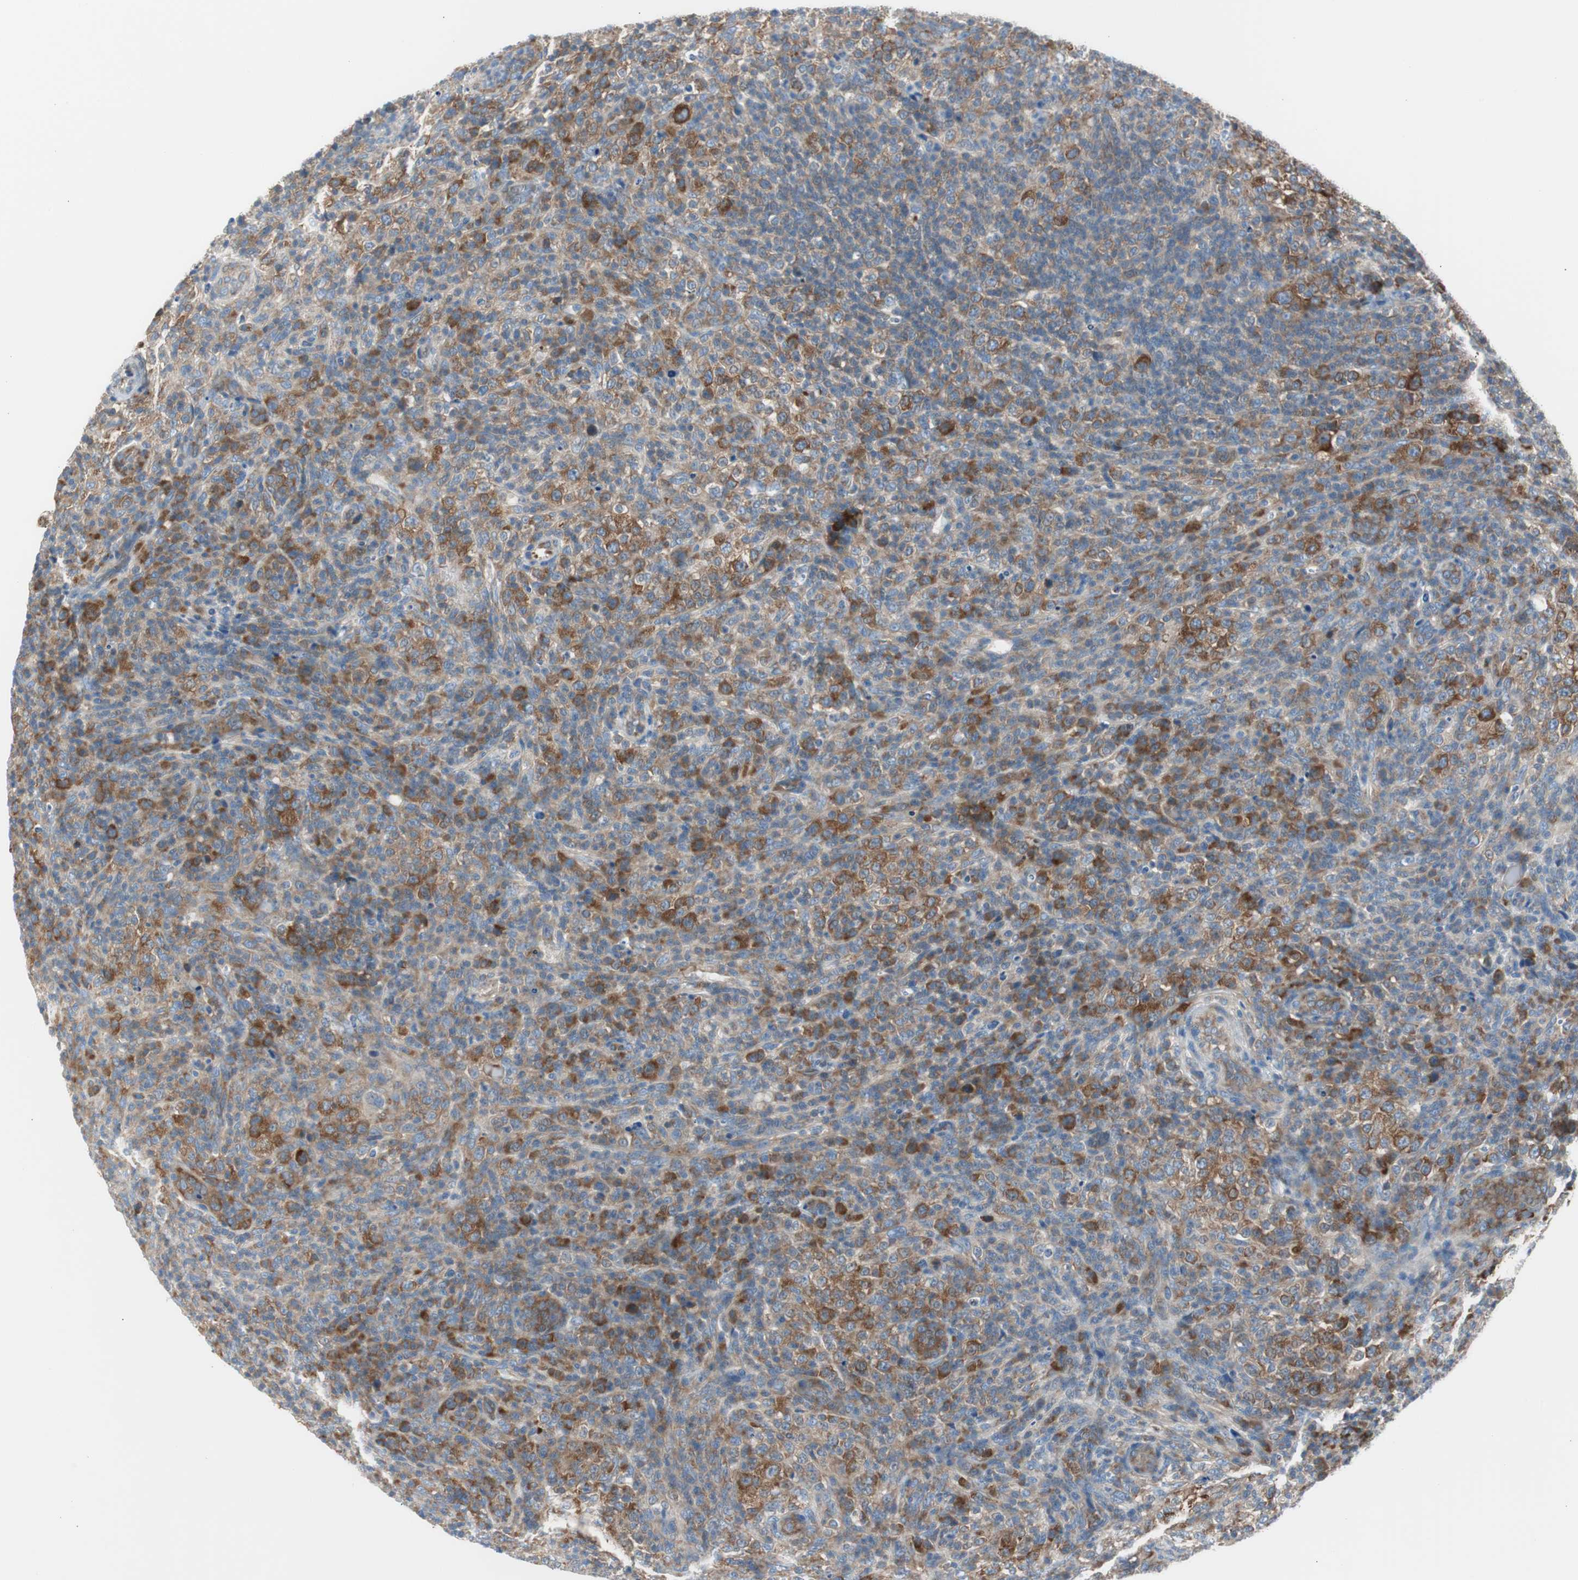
{"staining": {"intensity": "moderate", "quantity": "25%-75%", "location": "cytoplasmic/membranous"}, "tissue": "lymphoma", "cell_type": "Tumor cells", "image_type": "cancer", "snomed": [{"axis": "morphology", "description": "Malignant lymphoma, non-Hodgkin's type, High grade"}, {"axis": "topography", "description": "Lymph node"}], "caption": "Immunohistochemical staining of human high-grade malignant lymphoma, non-Hodgkin's type shows medium levels of moderate cytoplasmic/membranous positivity in approximately 25%-75% of tumor cells. The protein of interest is shown in brown color, while the nuclei are stained blue.", "gene": "RPS12", "patient": {"sex": "female", "age": 76}}